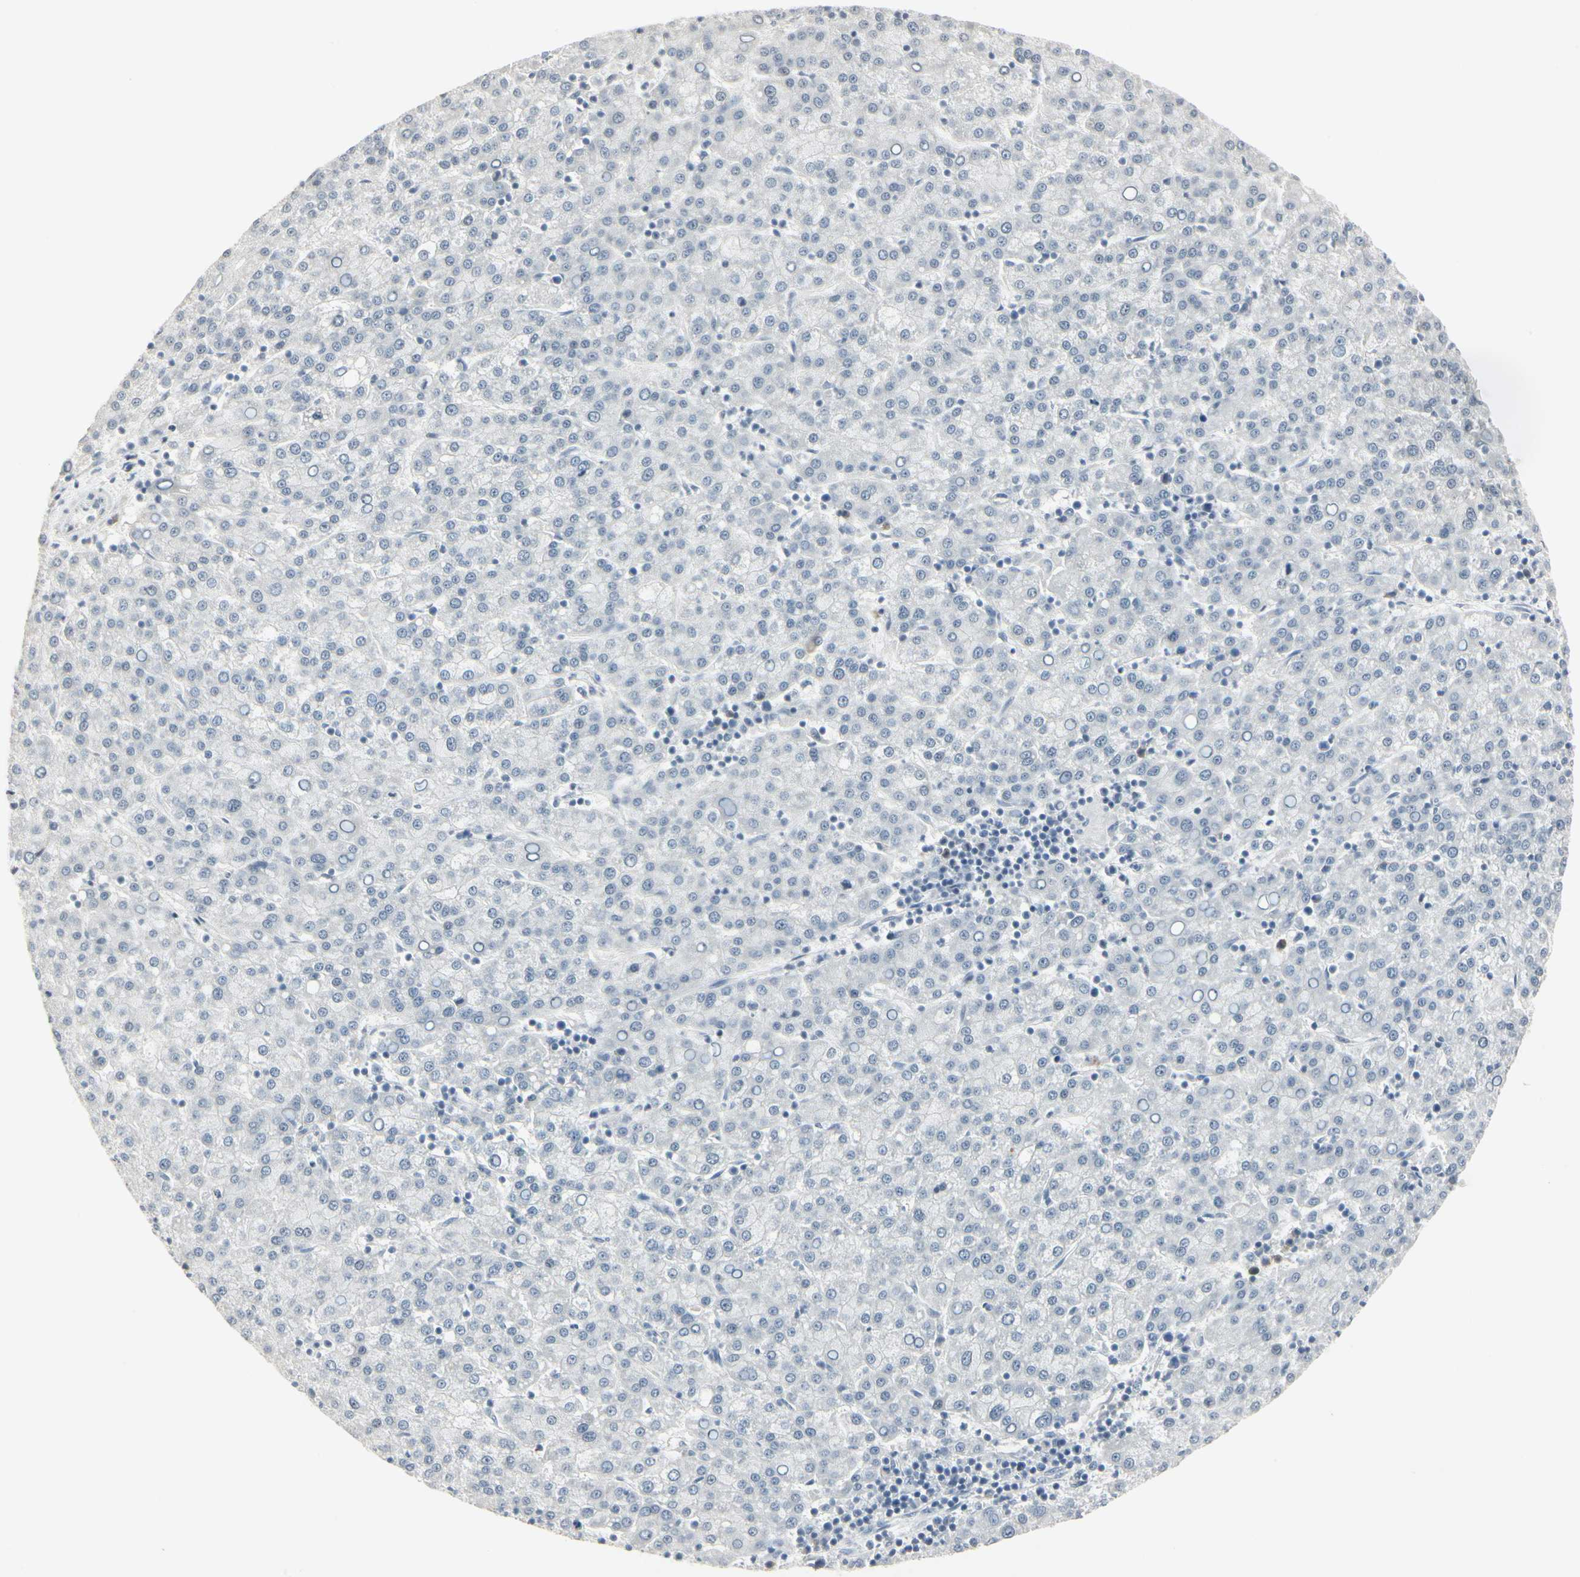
{"staining": {"intensity": "negative", "quantity": "none", "location": "none"}, "tissue": "liver cancer", "cell_type": "Tumor cells", "image_type": "cancer", "snomed": [{"axis": "morphology", "description": "Carcinoma, Hepatocellular, NOS"}, {"axis": "topography", "description": "Liver"}], "caption": "Tumor cells show no significant protein staining in liver cancer.", "gene": "DMPK", "patient": {"sex": "female", "age": 58}}